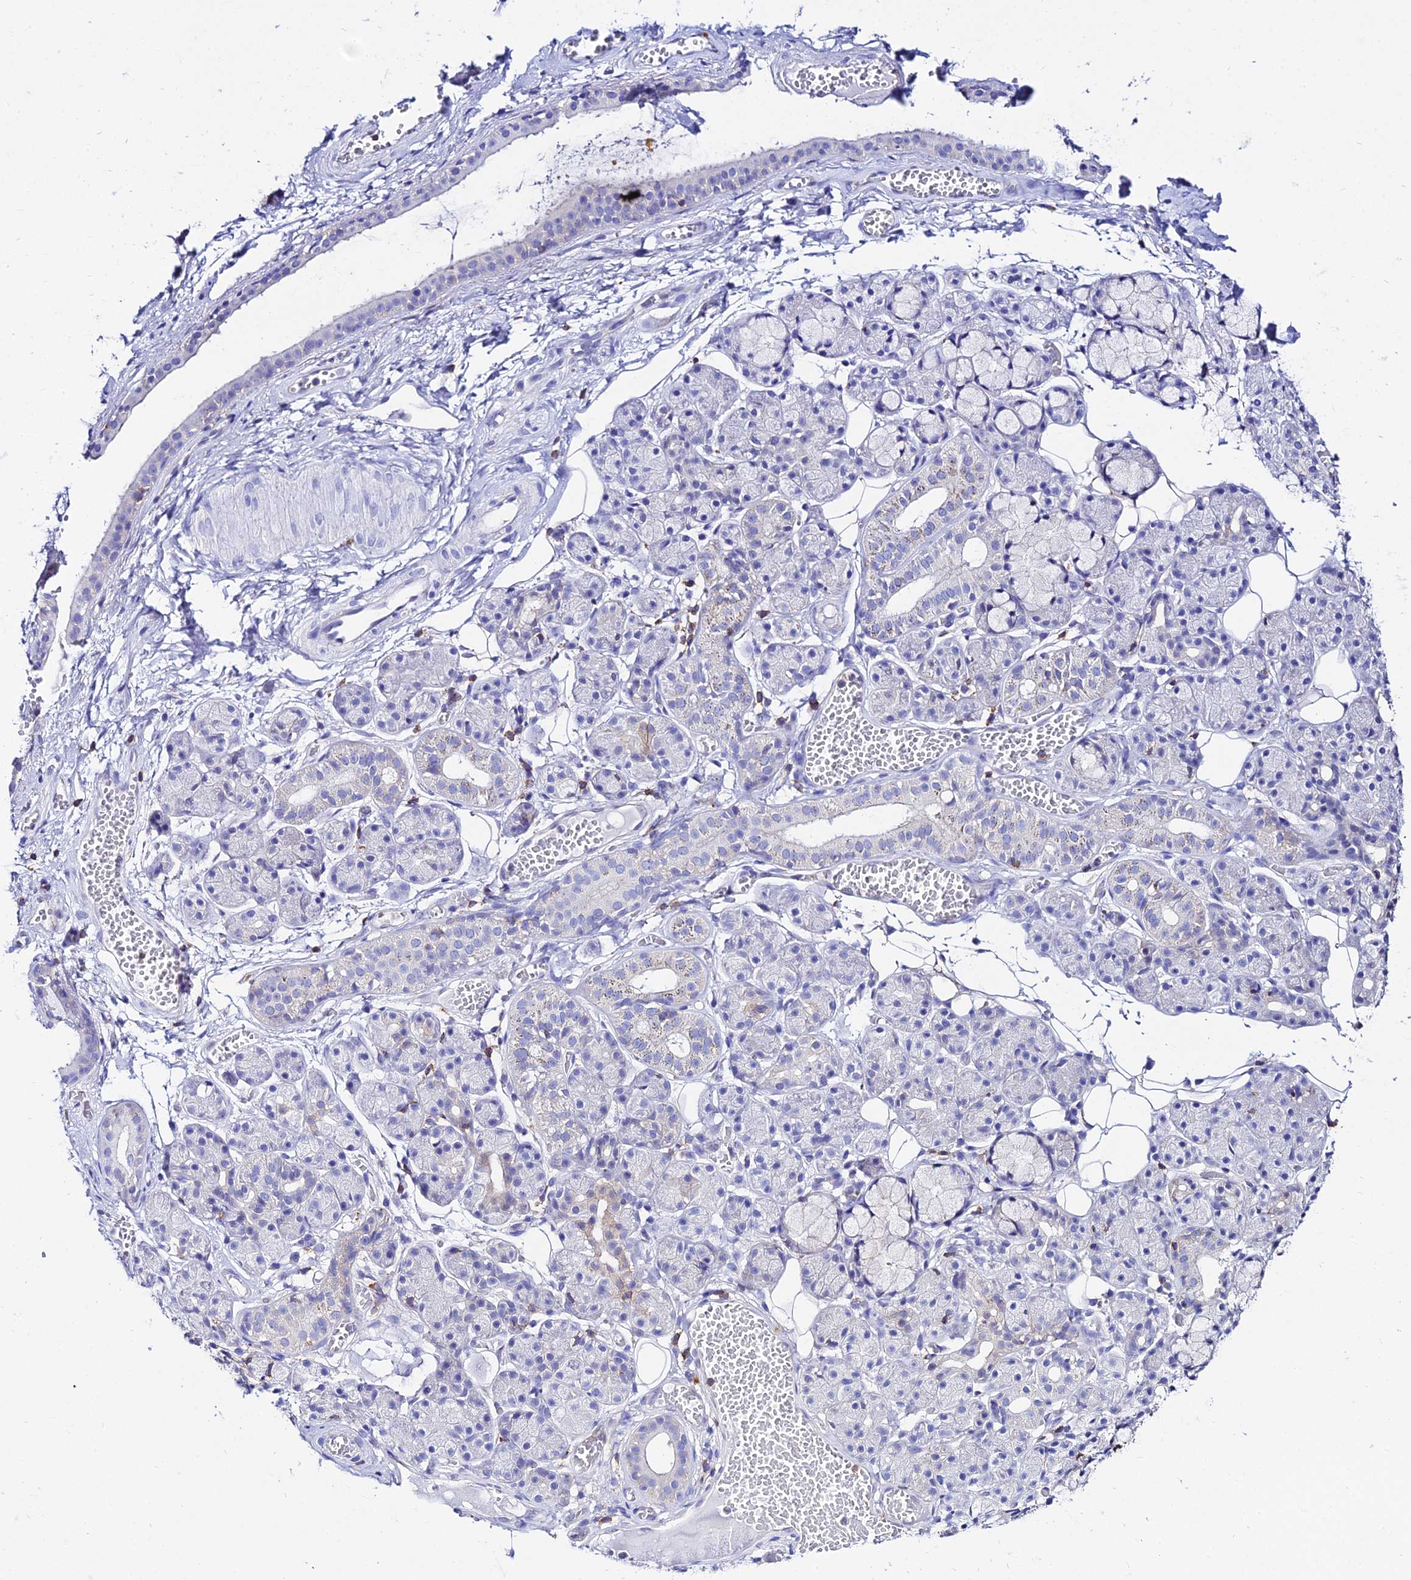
{"staining": {"intensity": "negative", "quantity": "none", "location": "none"}, "tissue": "salivary gland", "cell_type": "Glandular cells", "image_type": "normal", "snomed": [{"axis": "morphology", "description": "Normal tissue, NOS"}, {"axis": "topography", "description": "Salivary gland"}], "caption": "Immunohistochemistry of normal salivary gland reveals no staining in glandular cells. (DAB (3,3'-diaminobenzidine) immunohistochemistry (IHC) visualized using brightfield microscopy, high magnification).", "gene": "S100A16", "patient": {"sex": "male", "age": 63}}